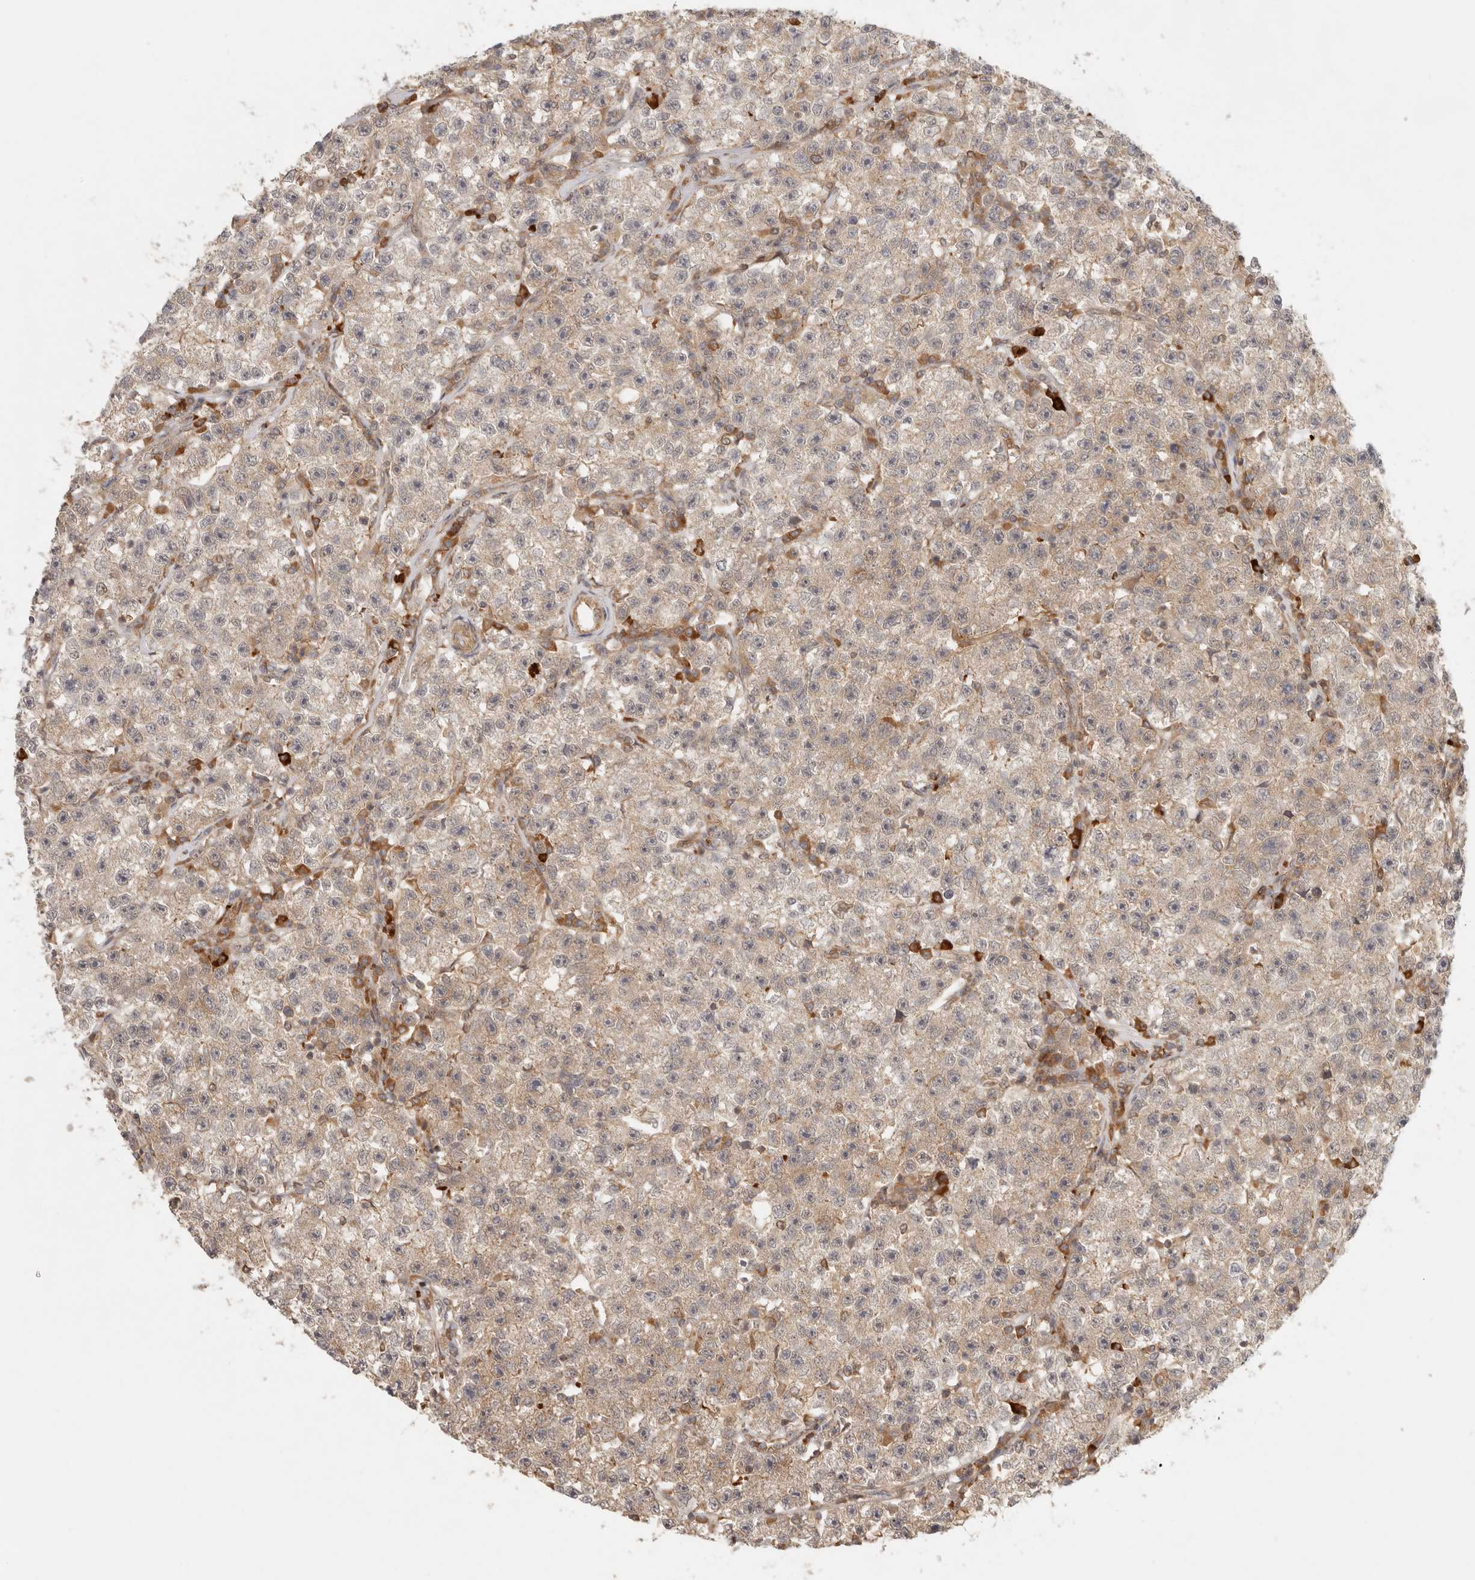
{"staining": {"intensity": "weak", "quantity": ">75%", "location": "cytoplasmic/membranous"}, "tissue": "testis cancer", "cell_type": "Tumor cells", "image_type": "cancer", "snomed": [{"axis": "morphology", "description": "Seminoma, NOS"}, {"axis": "topography", "description": "Testis"}], "caption": "Protein expression by IHC reveals weak cytoplasmic/membranous expression in approximately >75% of tumor cells in seminoma (testis). (DAB IHC, brown staining for protein, blue staining for nuclei).", "gene": "AHDC1", "patient": {"sex": "male", "age": 22}}